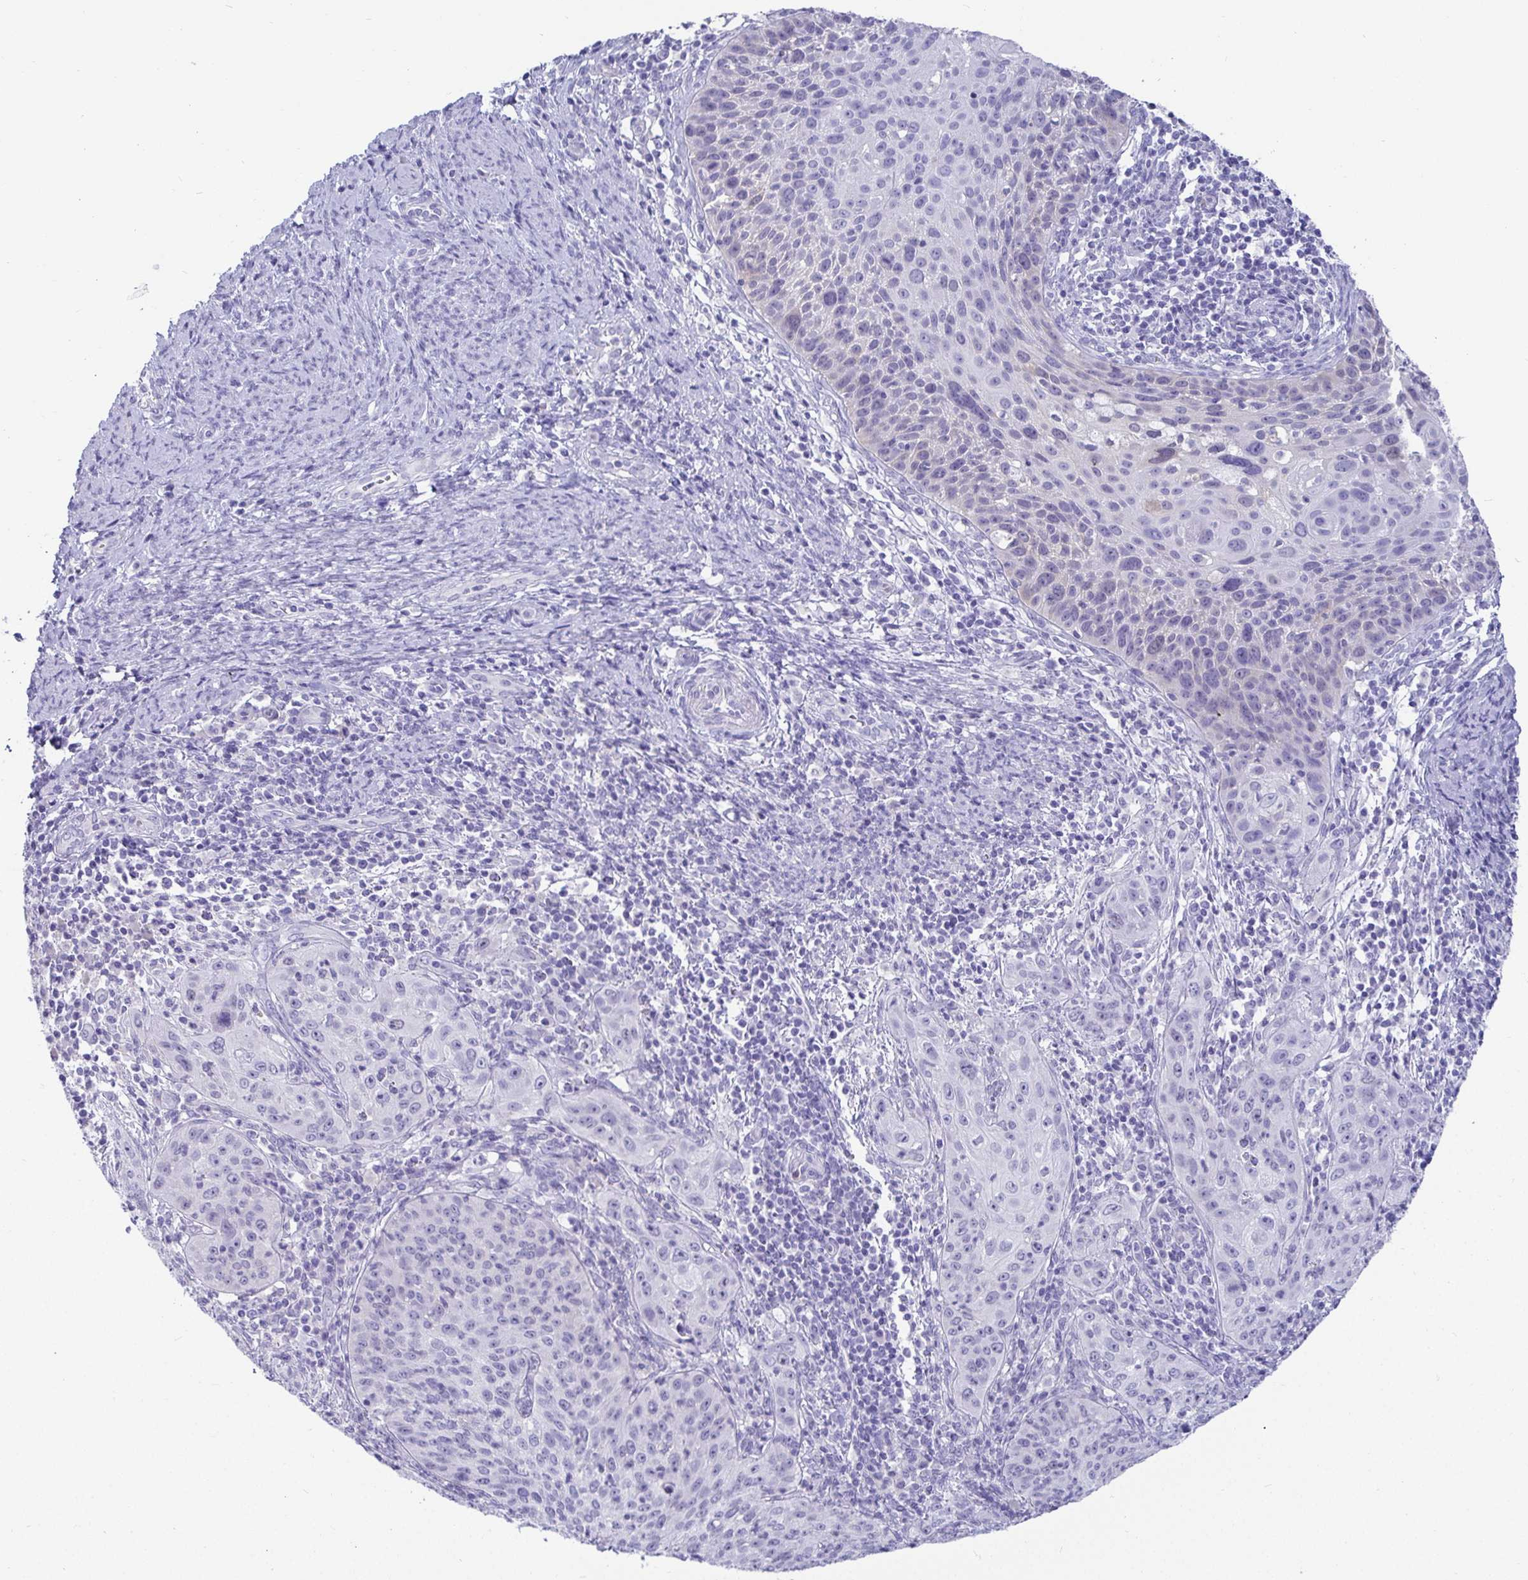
{"staining": {"intensity": "negative", "quantity": "none", "location": "none"}, "tissue": "cervical cancer", "cell_type": "Tumor cells", "image_type": "cancer", "snomed": [{"axis": "morphology", "description": "Squamous cell carcinoma, NOS"}, {"axis": "topography", "description": "Cervix"}], "caption": "IHC image of human squamous cell carcinoma (cervical) stained for a protein (brown), which shows no expression in tumor cells. (IHC, brightfield microscopy, high magnification).", "gene": "TMEM241", "patient": {"sex": "female", "age": 30}}